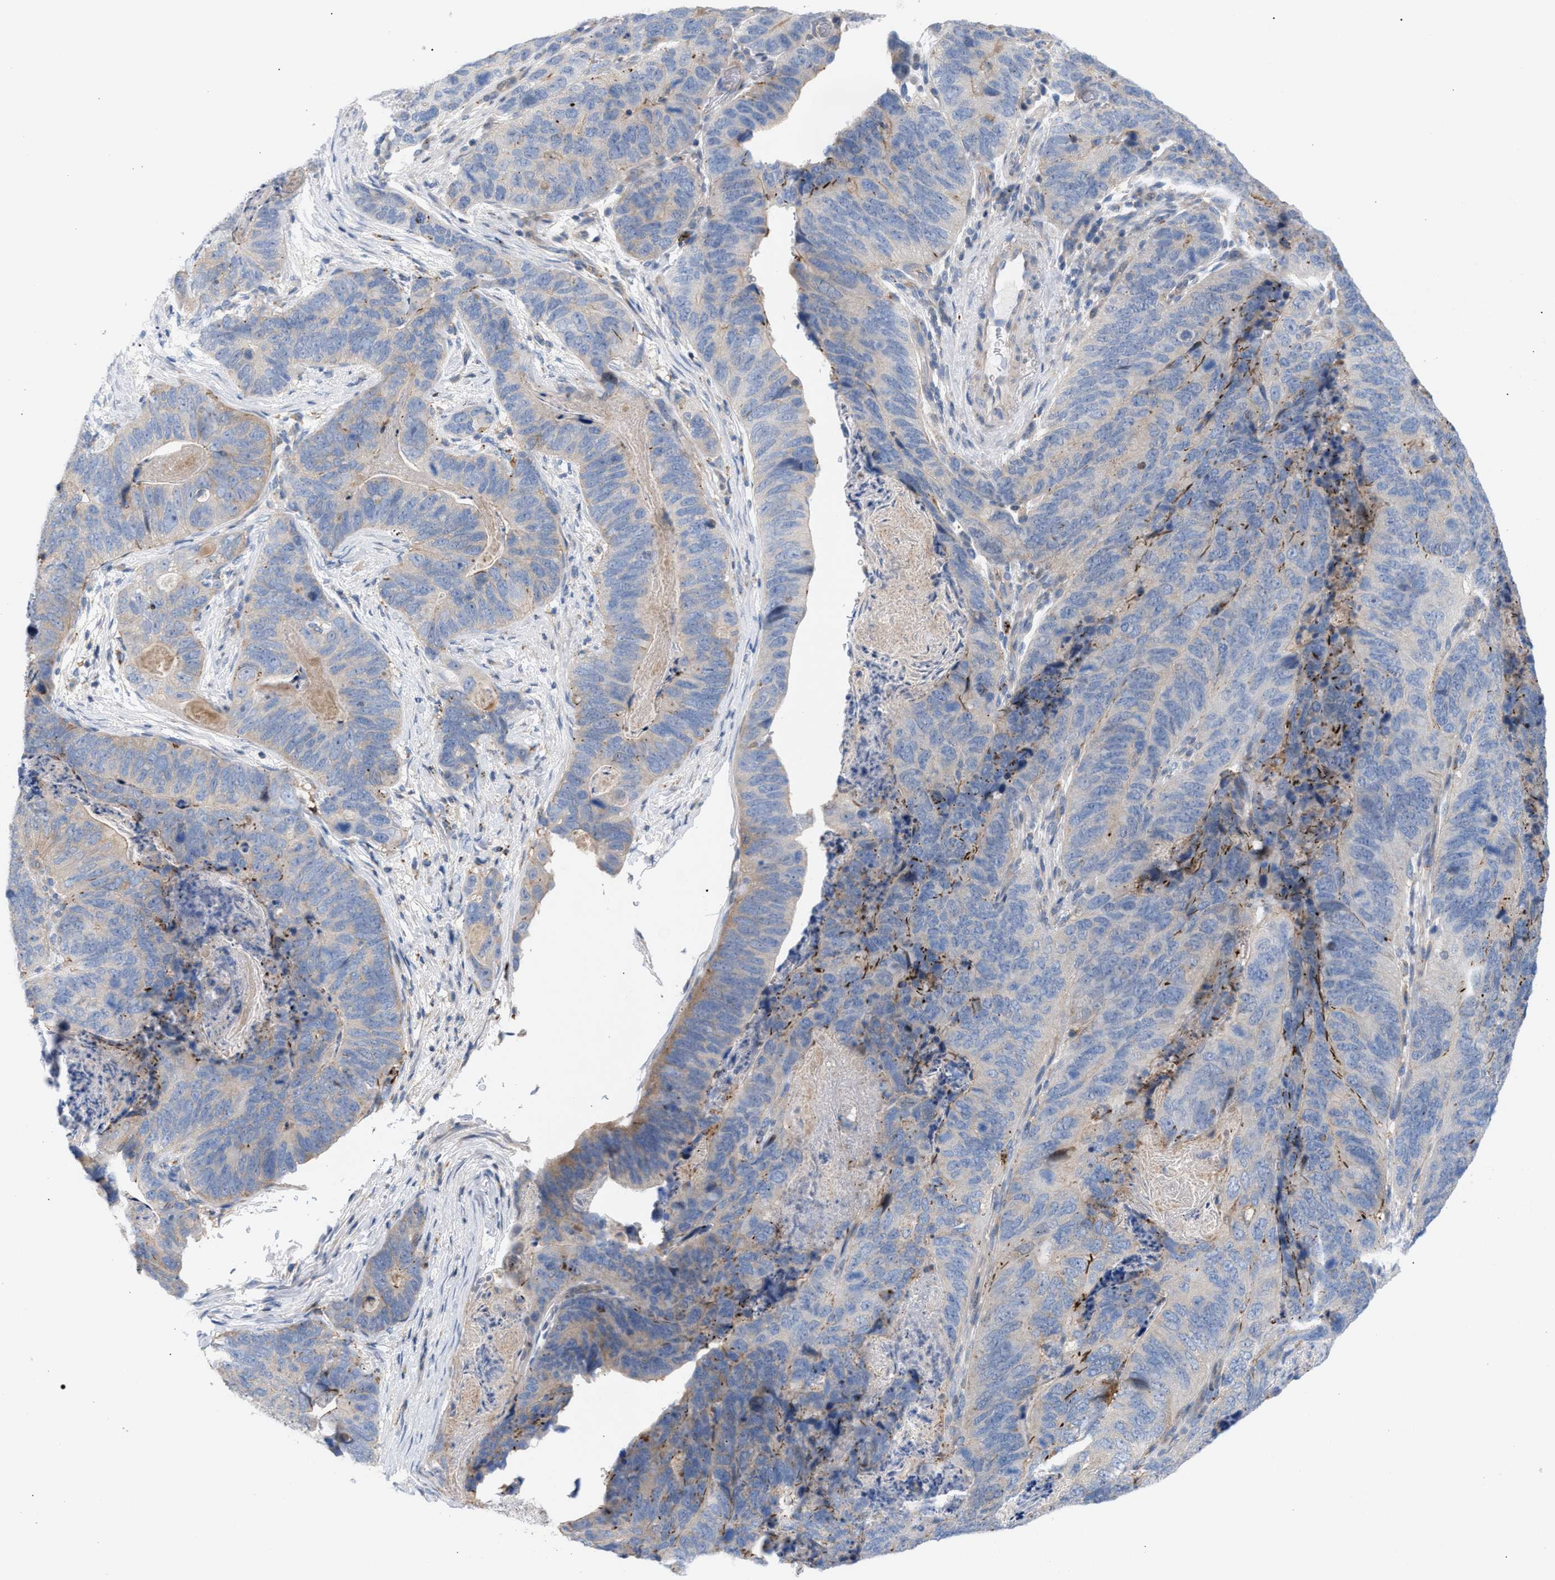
{"staining": {"intensity": "weak", "quantity": "<25%", "location": "cytoplasmic/membranous"}, "tissue": "stomach cancer", "cell_type": "Tumor cells", "image_type": "cancer", "snomed": [{"axis": "morphology", "description": "Normal tissue, NOS"}, {"axis": "morphology", "description": "Adenocarcinoma, NOS"}, {"axis": "topography", "description": "Stomach"}], "caption": "Tumor cells show no significant positivity in stomach cancer (adenocarcinoma).", "gene": "MBTD1", "patient": {"sex": "female", "age": 89}}